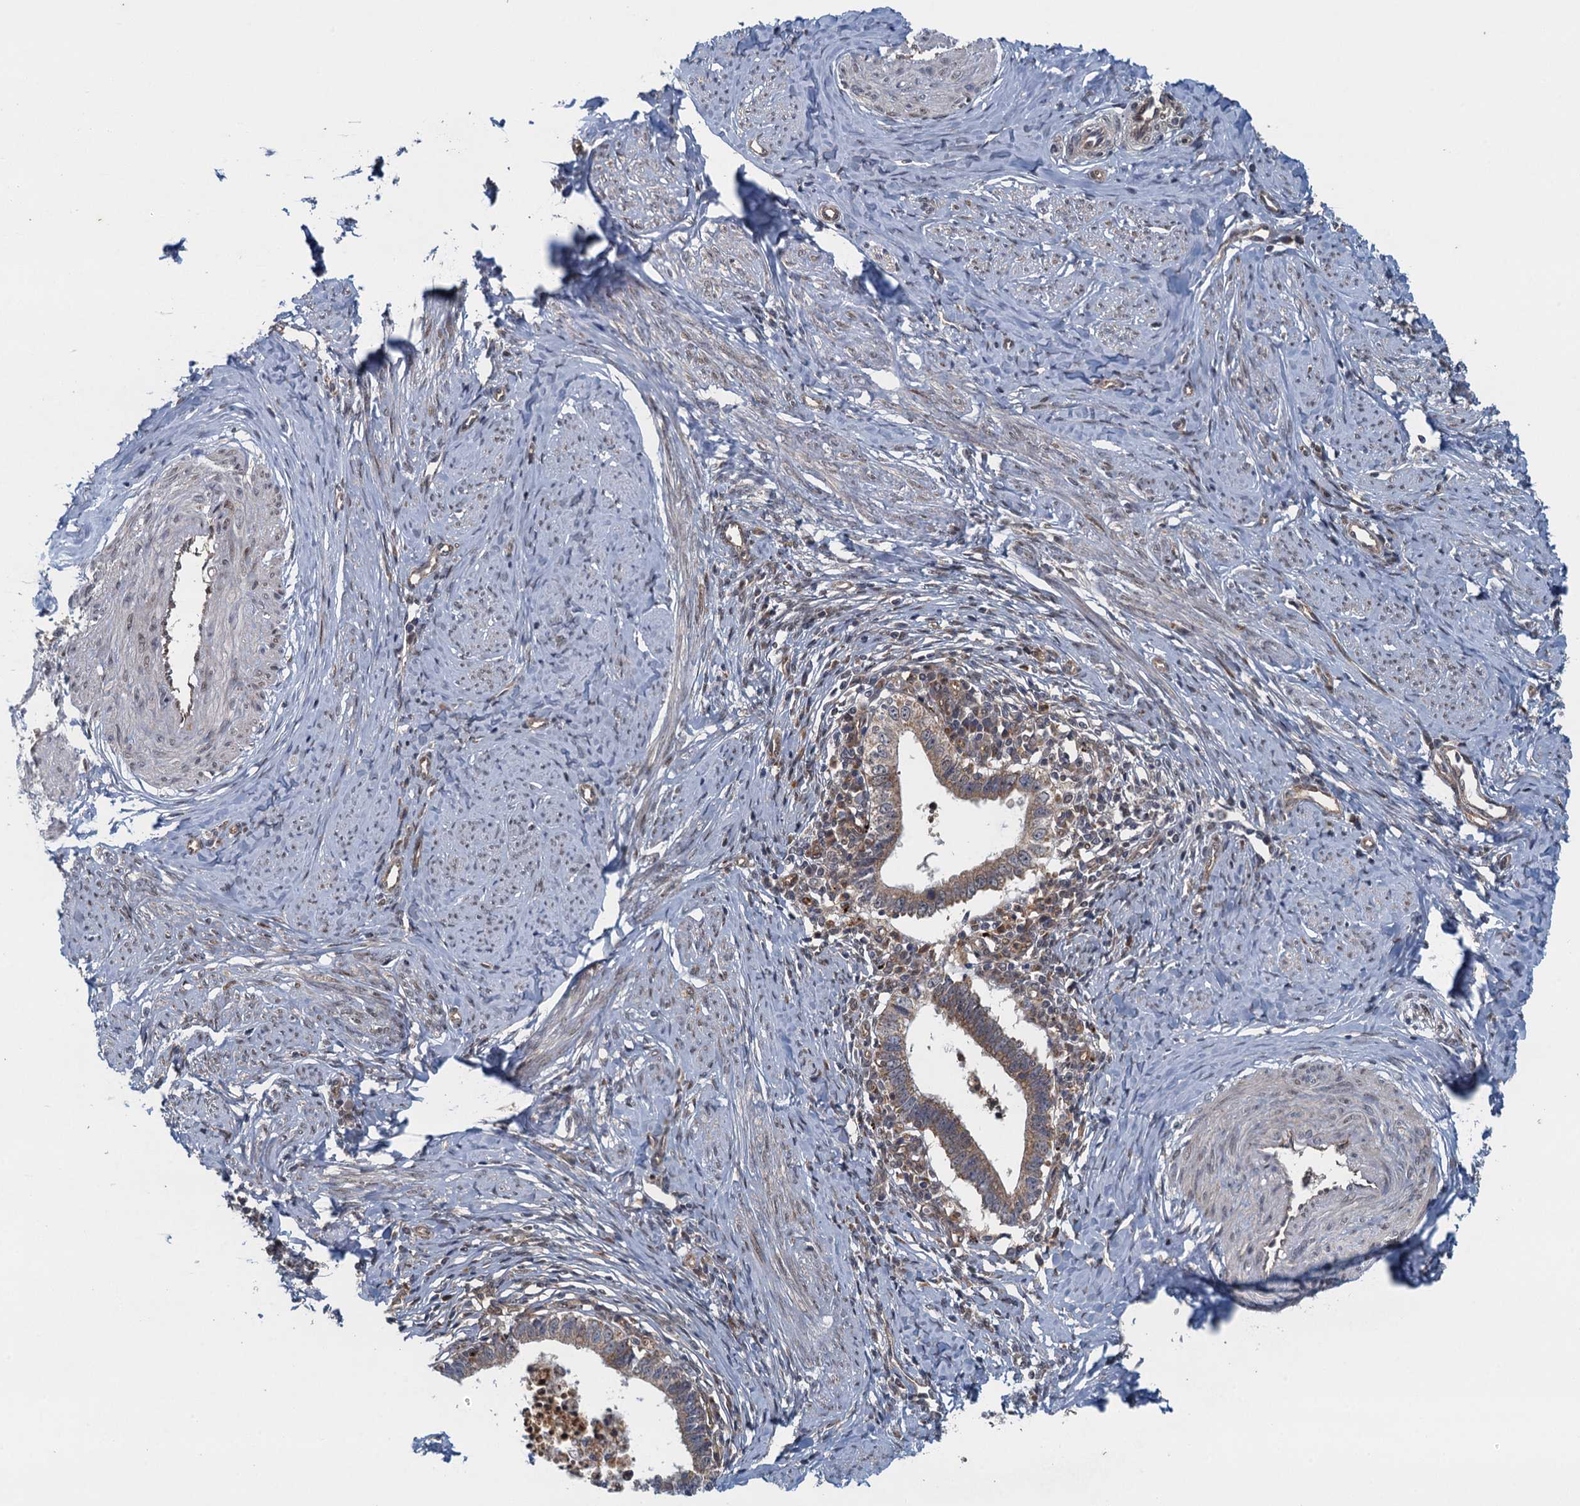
{"staining": {"intensity": "weak", "quantity": "25%-75%", "location": "cytoplasmic/membranous"}, "tissue": "cervical cancer", "cell_type": "Tumor cells", "image_type": "cancer", "snomed": [{"axis": "morphology", "description": "Adenocarcinoma, NOS"}, {"axis": "topography", "description": "Cervix"}], "caption": "Tumor cells reveal weak cytoplasmic/membranous expression in about 25%-75% of cells in cervical cancer.", "gene": "NLRP10", "patient": {"sex": "female", "age": 36}}